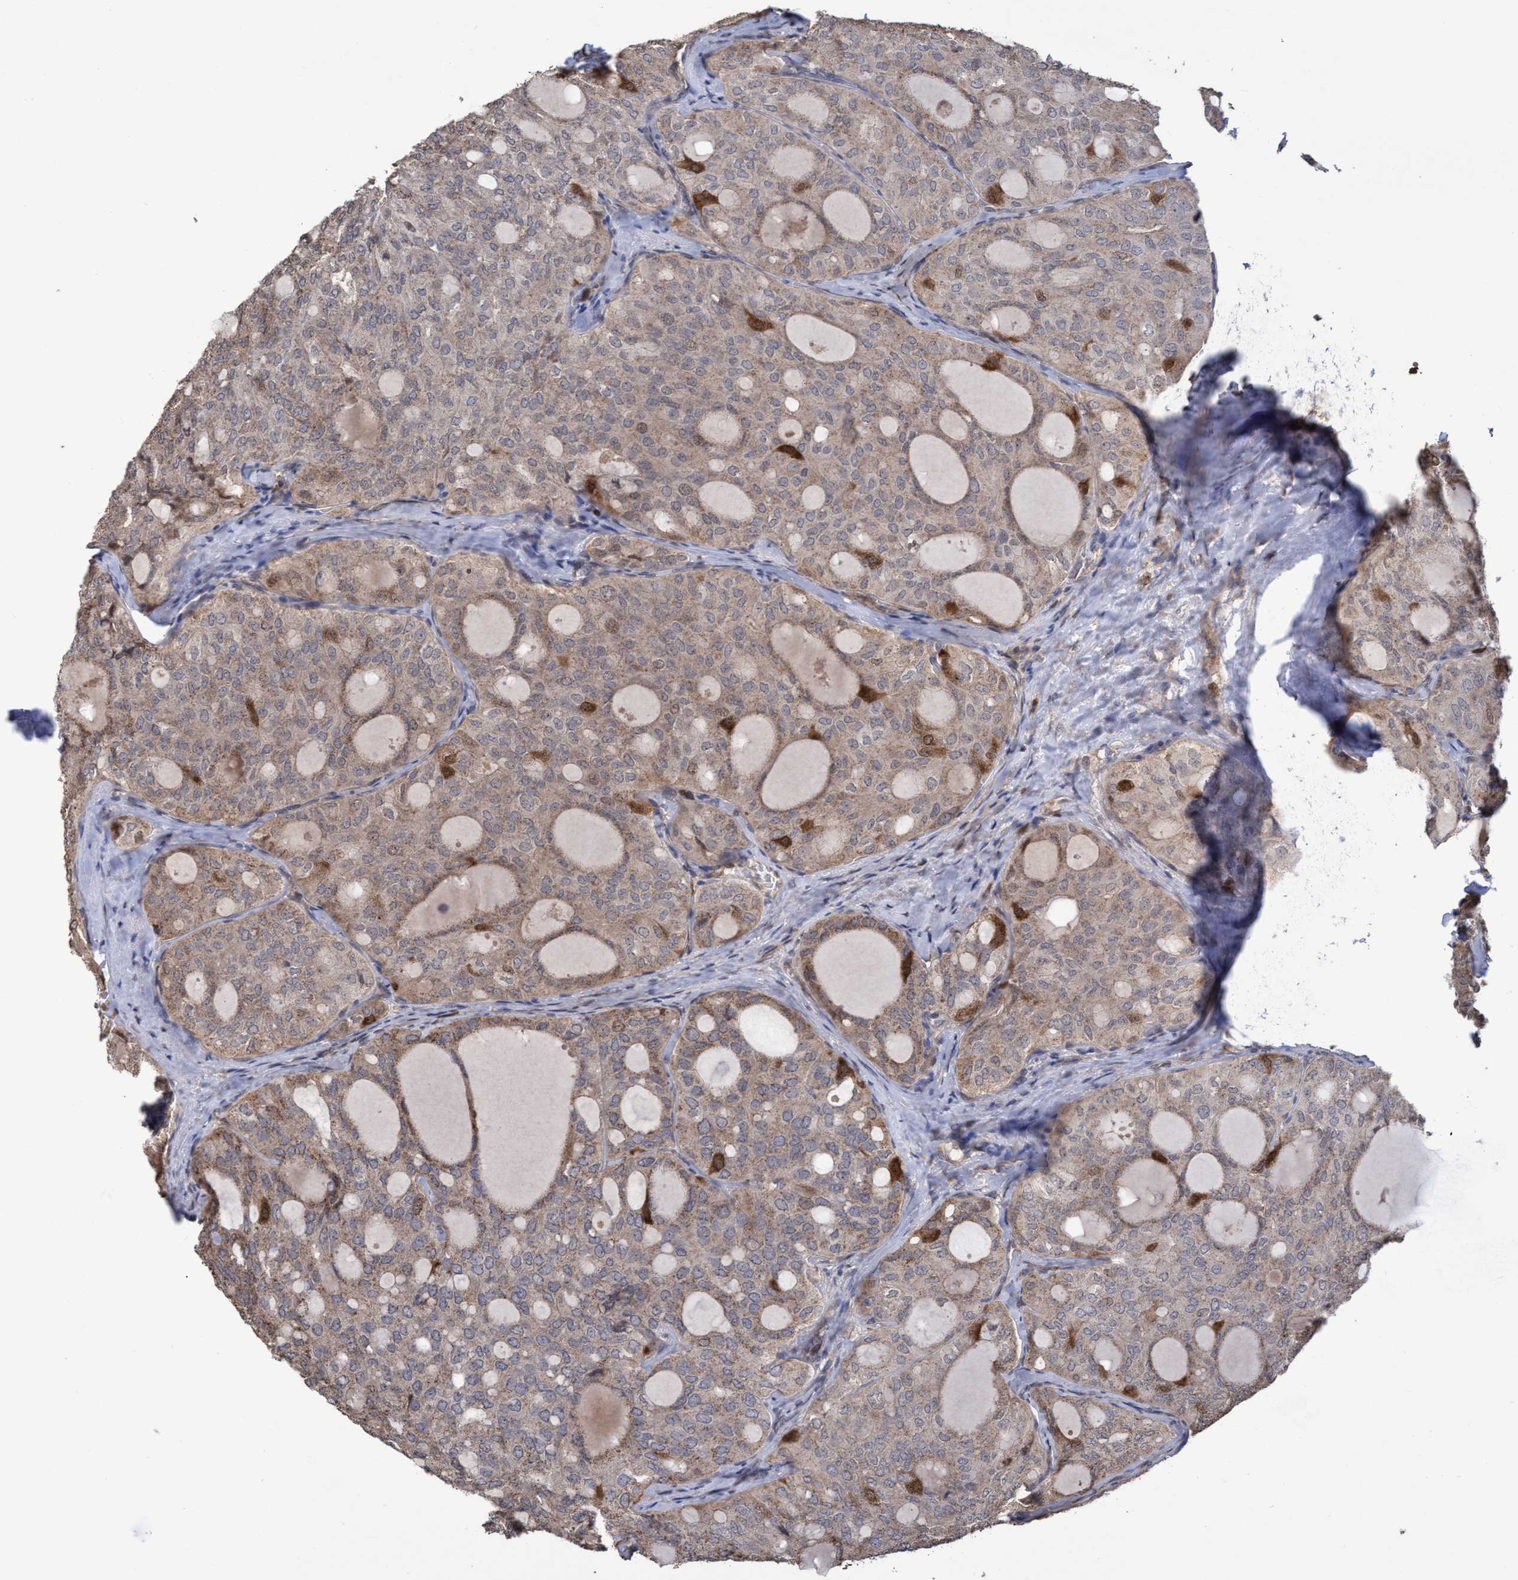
{"staining": {"intensity": "weak", "quantity": ">75%", "location": "cytoplasmic/membranous"}, "tissue": "thyroid cancer", "cell_type": "Tumor cells", "image_type": "cancer", "snomed": [{"axis": "morphology", "description": "Follicular adenoma carcinoma, NOS"}, {"axis": "topography", "description": "Thyroid gland"}], "caption": "Immunohistochemistry photomicrograph of follicular adenoma carcinoma (thyroid) stained for a protein (brown), which demonstrates low levels of weak cytoplasmic/membranous positivity in about >75% of tumor cells.", "gene": "SLBP", "patient": {"sex": "male", "age": 75}}